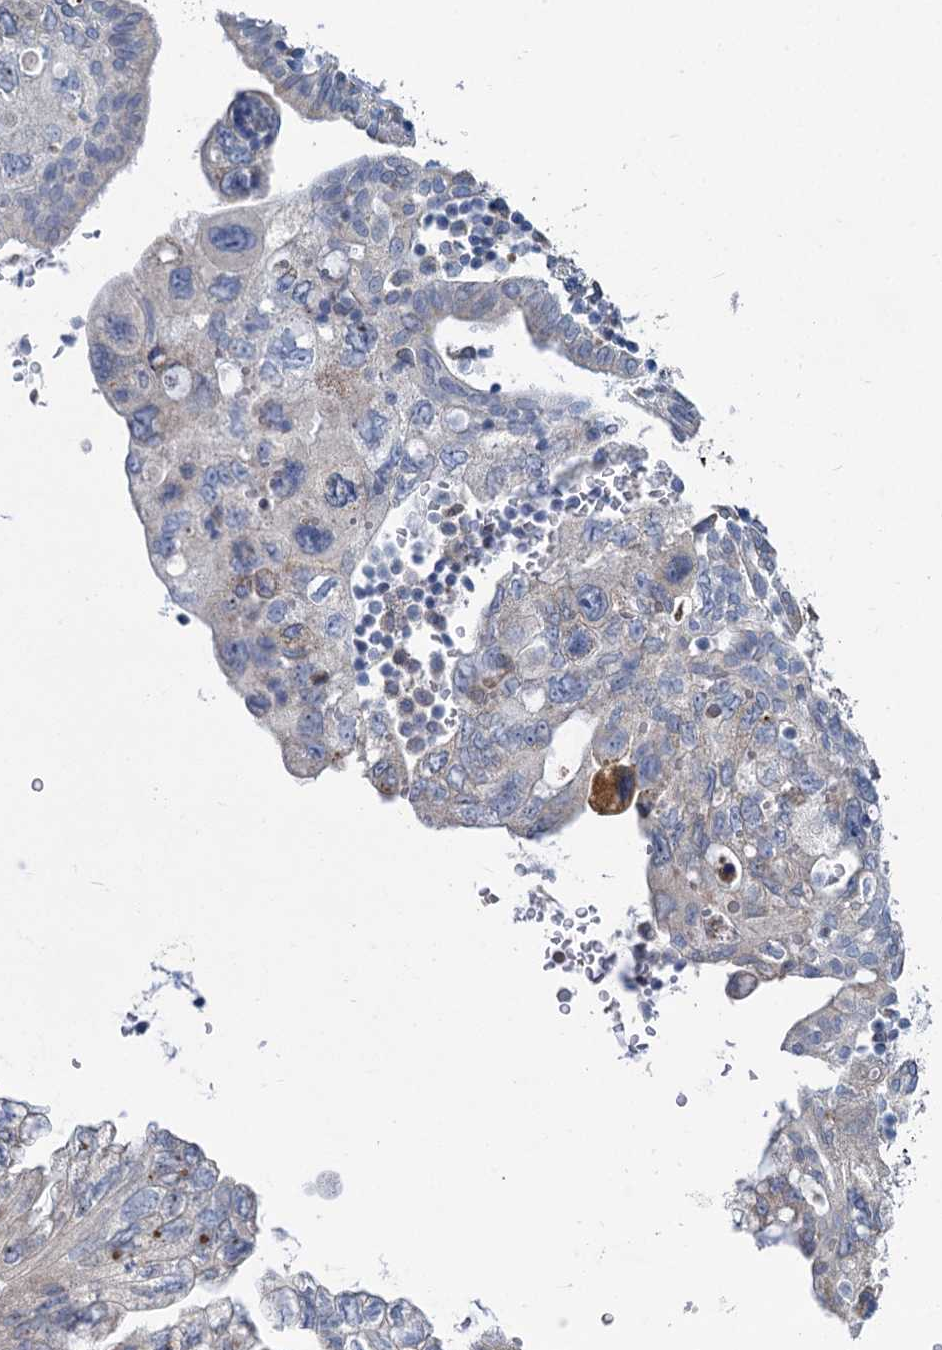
{"staining": {"intensity": "weak", "quantity": "<25%", "location": "cytoplasmic/membranous"}, "tissue": "pancreatic cancer", "cell_type": "Tumor cells", "image_type": "cancer", "snomed": [{"axis": "morphology", "description": "Adenocarcinoma, NOS"}, {"axis": "topography", "description": "Pancreas"}], "caption": "The image demonstrates no significant positivity in tumor cells of pancreatic cancer.", "gene": "PRSS35", "patient": {"sex": "female", "age": 73}}